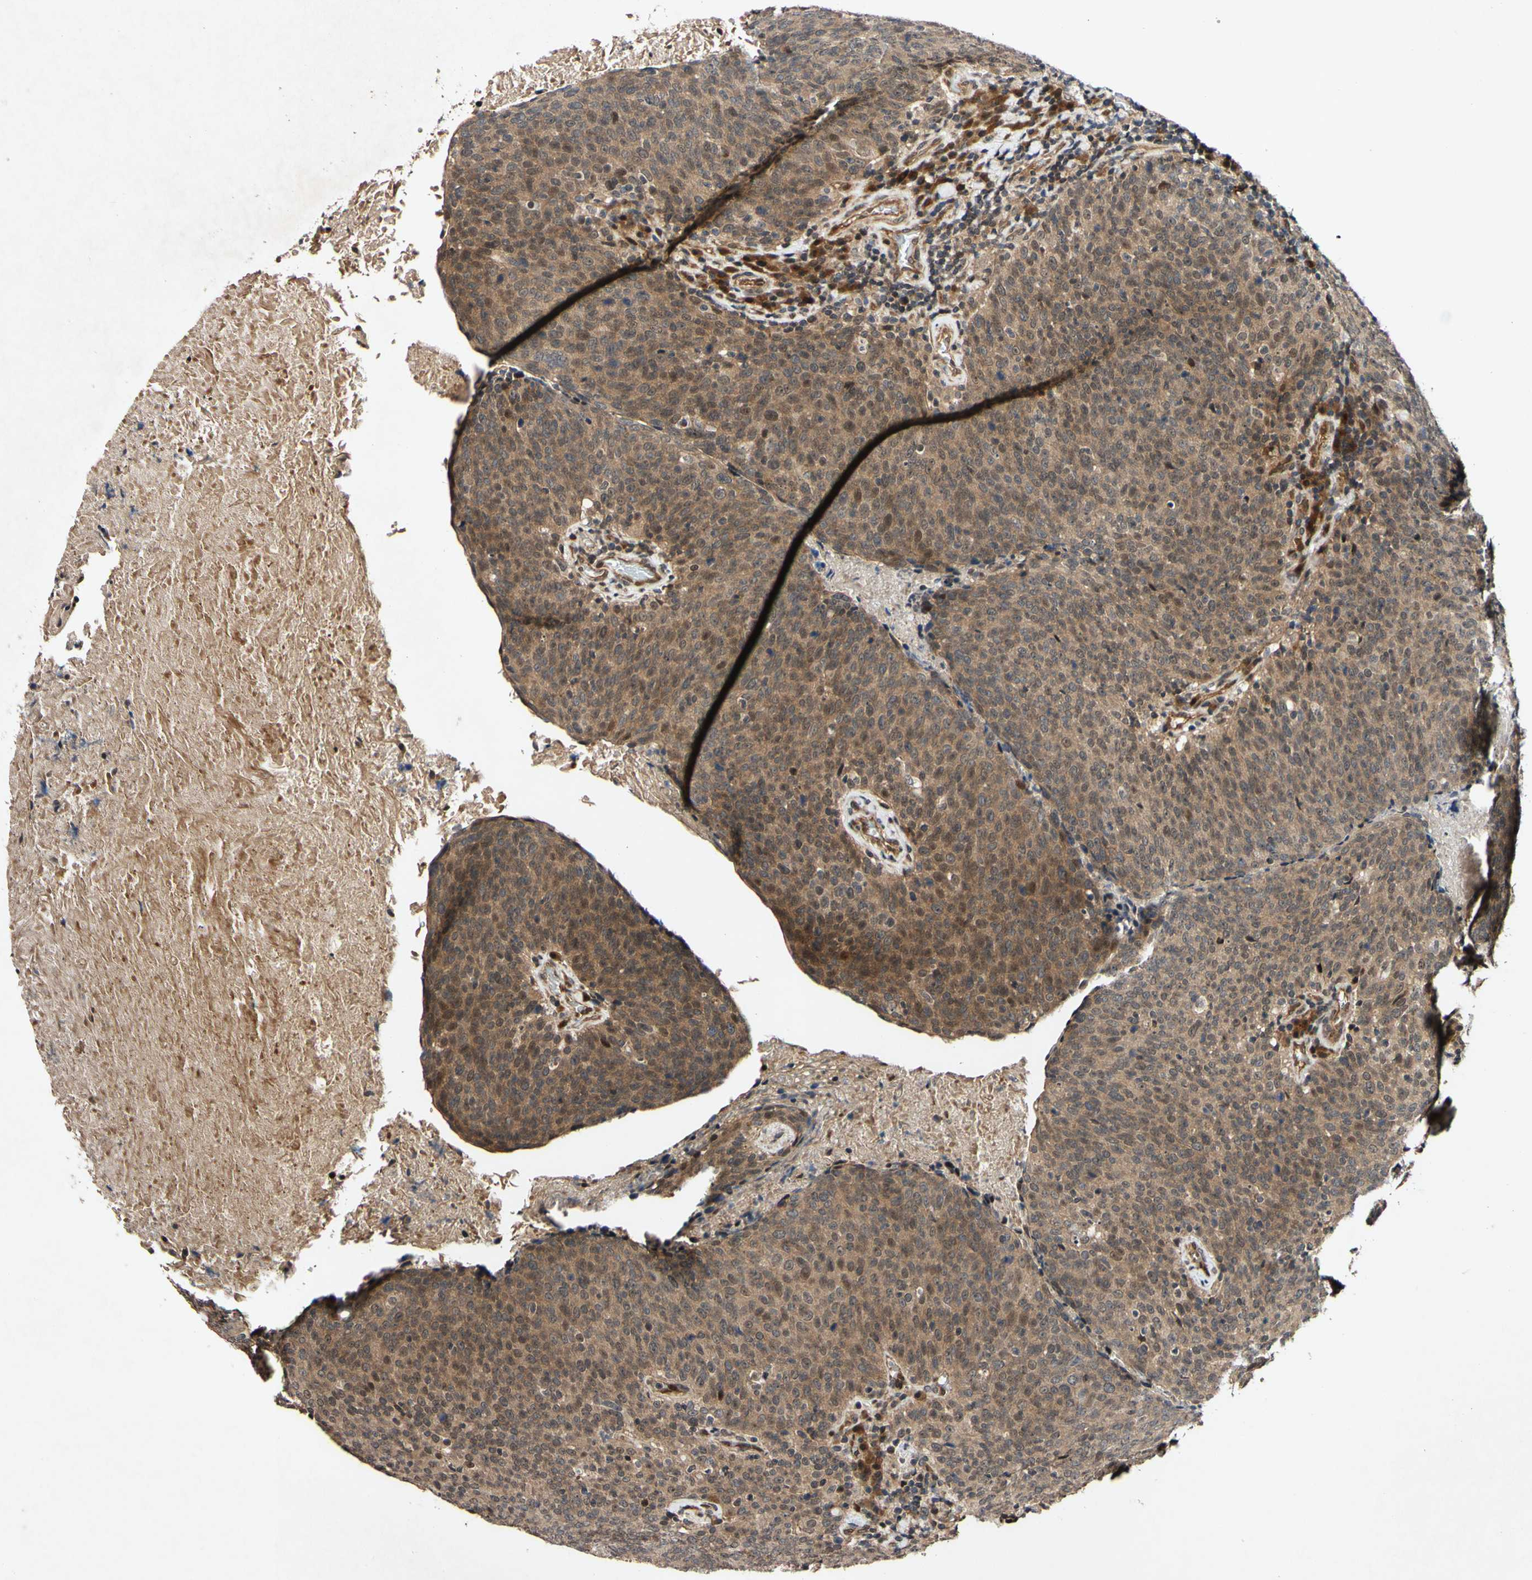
{"staining": {"intensity": "moderate", "quantity": ">75%", "location": "cytoplasmic/membranous,nuclear"}, "tissue": "head and neck cancer", "cell_type": "Tumor cells", "image_type": "cancer", "snomed": [{"axis": "morphology", "description": "Squamous cell carcinoma, NOS"}, {"axis": "morphology", "description": "Squamous cell carcinoma, metastatic, NOS"}, {"axis": "topography", "description": "Lymph node"}, {"axis": "topography", "description": "Head-Neck"}], "caption": "Immunohistochemistry staining of head and neck metastatic squamous cell carcinoma, which demonstrates medium levels of moderate cytoplasmic/membranous and nuclear positivity in about >75% of tumor cells indicating moderate cytoplasmic/membranous and nuclear protein expression. The staining was performed using DAB (3,3'-diaminobenzidine) (brown) for protein detection and nuclei were counterstained in hematoxylin (blue).", "gene": "CSNK1E", "patient": {"sex": "male", "age": 62}}